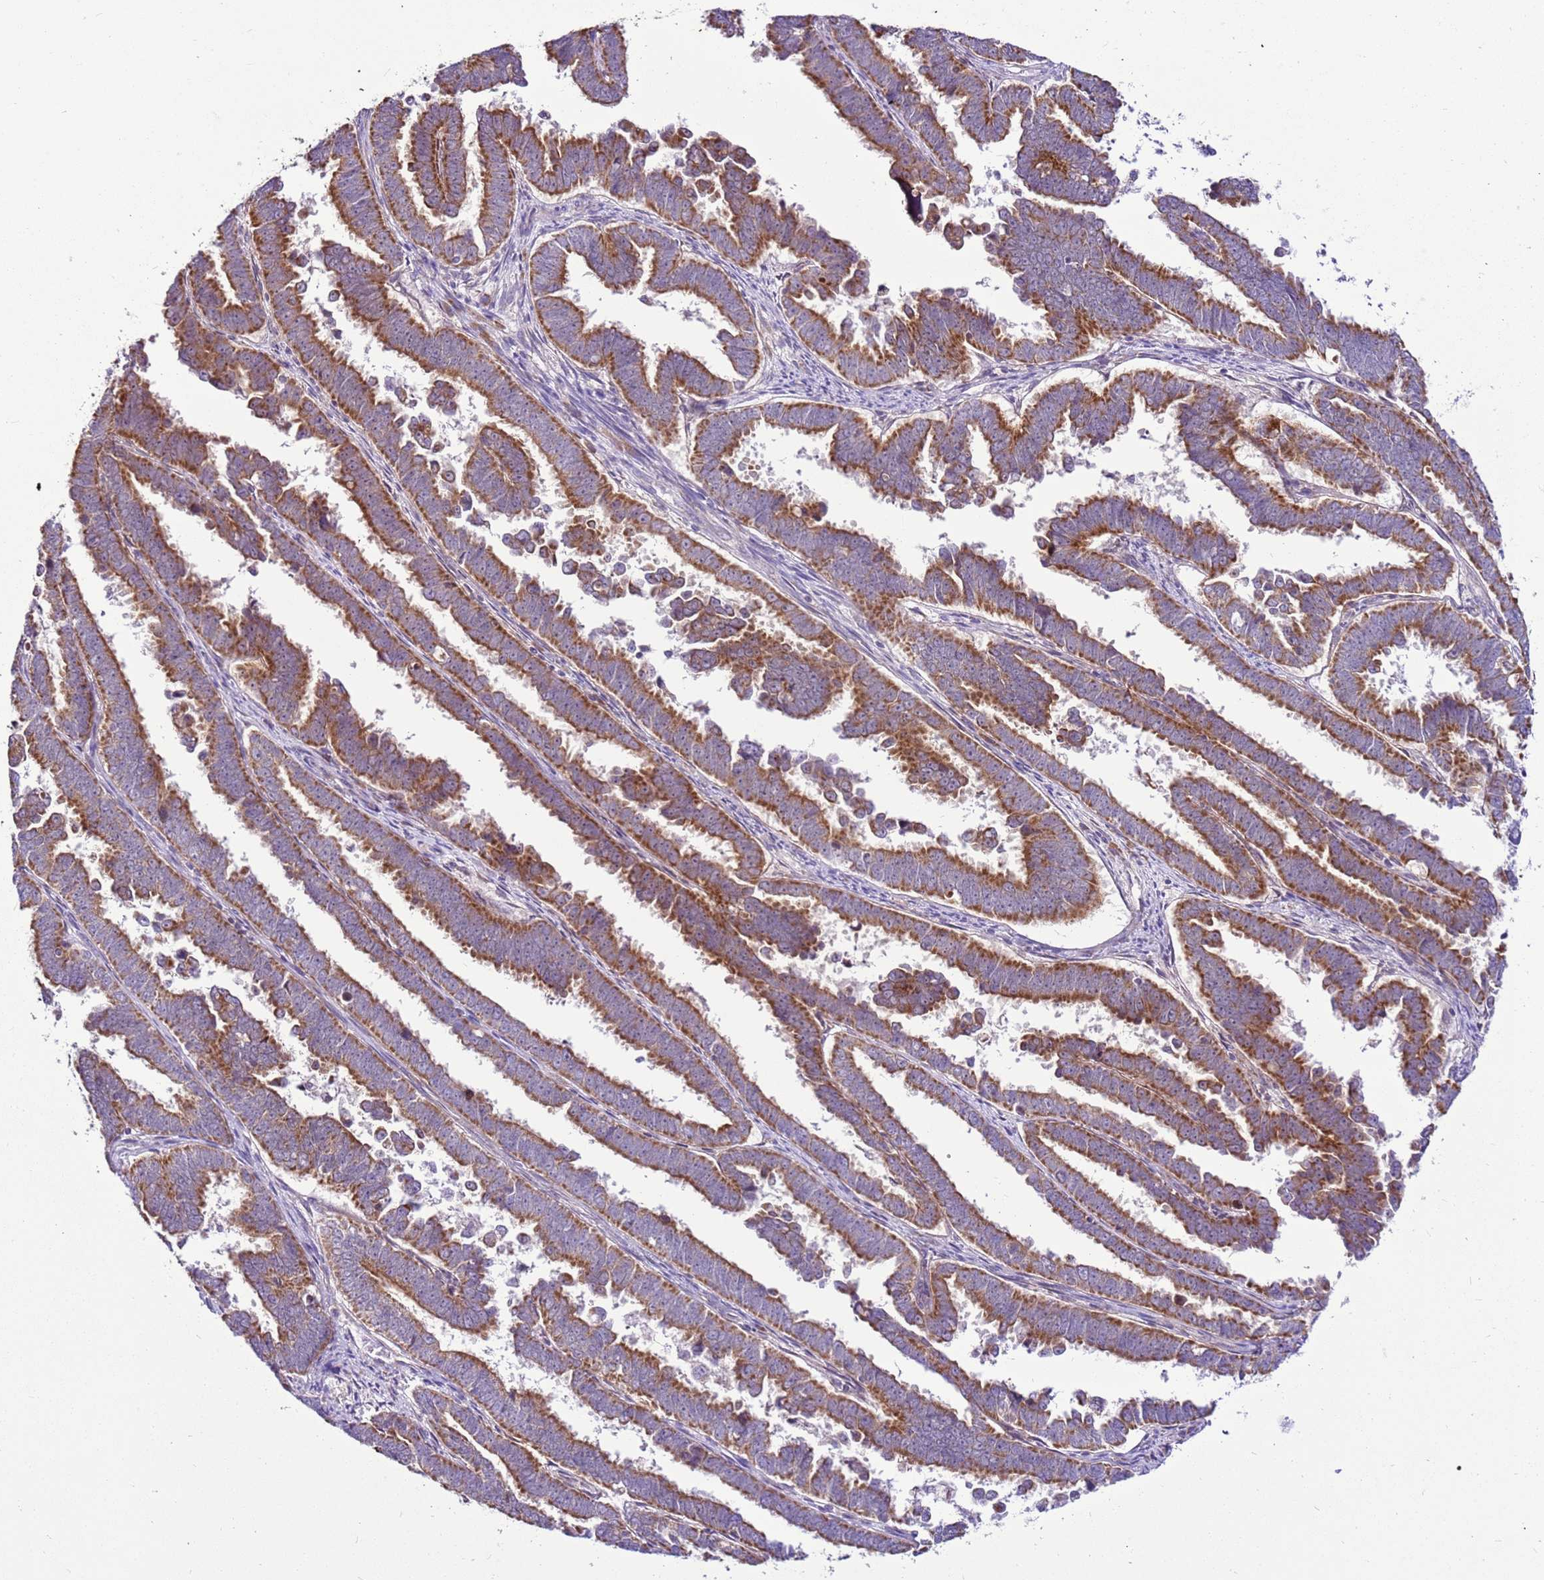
{"staining": {"intensity": "moderate", "quantity": ">75%", "location": "cytoplasmic/membranous"}, "tissue": "endometrial cancer", "cell_type": "Tumor cells", "image_type": "cancer", "snomed": [{"axis": "morphology", "description": "Adenocarcinoma, NOS"}, {"axis": "topography", "description": "Endometrium"}], "caption": "Brown immunohistochemical staining in human endometrial adenocarcinoma displays moderate cytoplasmic/membranous expression in approximately >75% of tumor cells.", "gene": "MRPL36", "patient": {"sex": "female", "age": 75}}